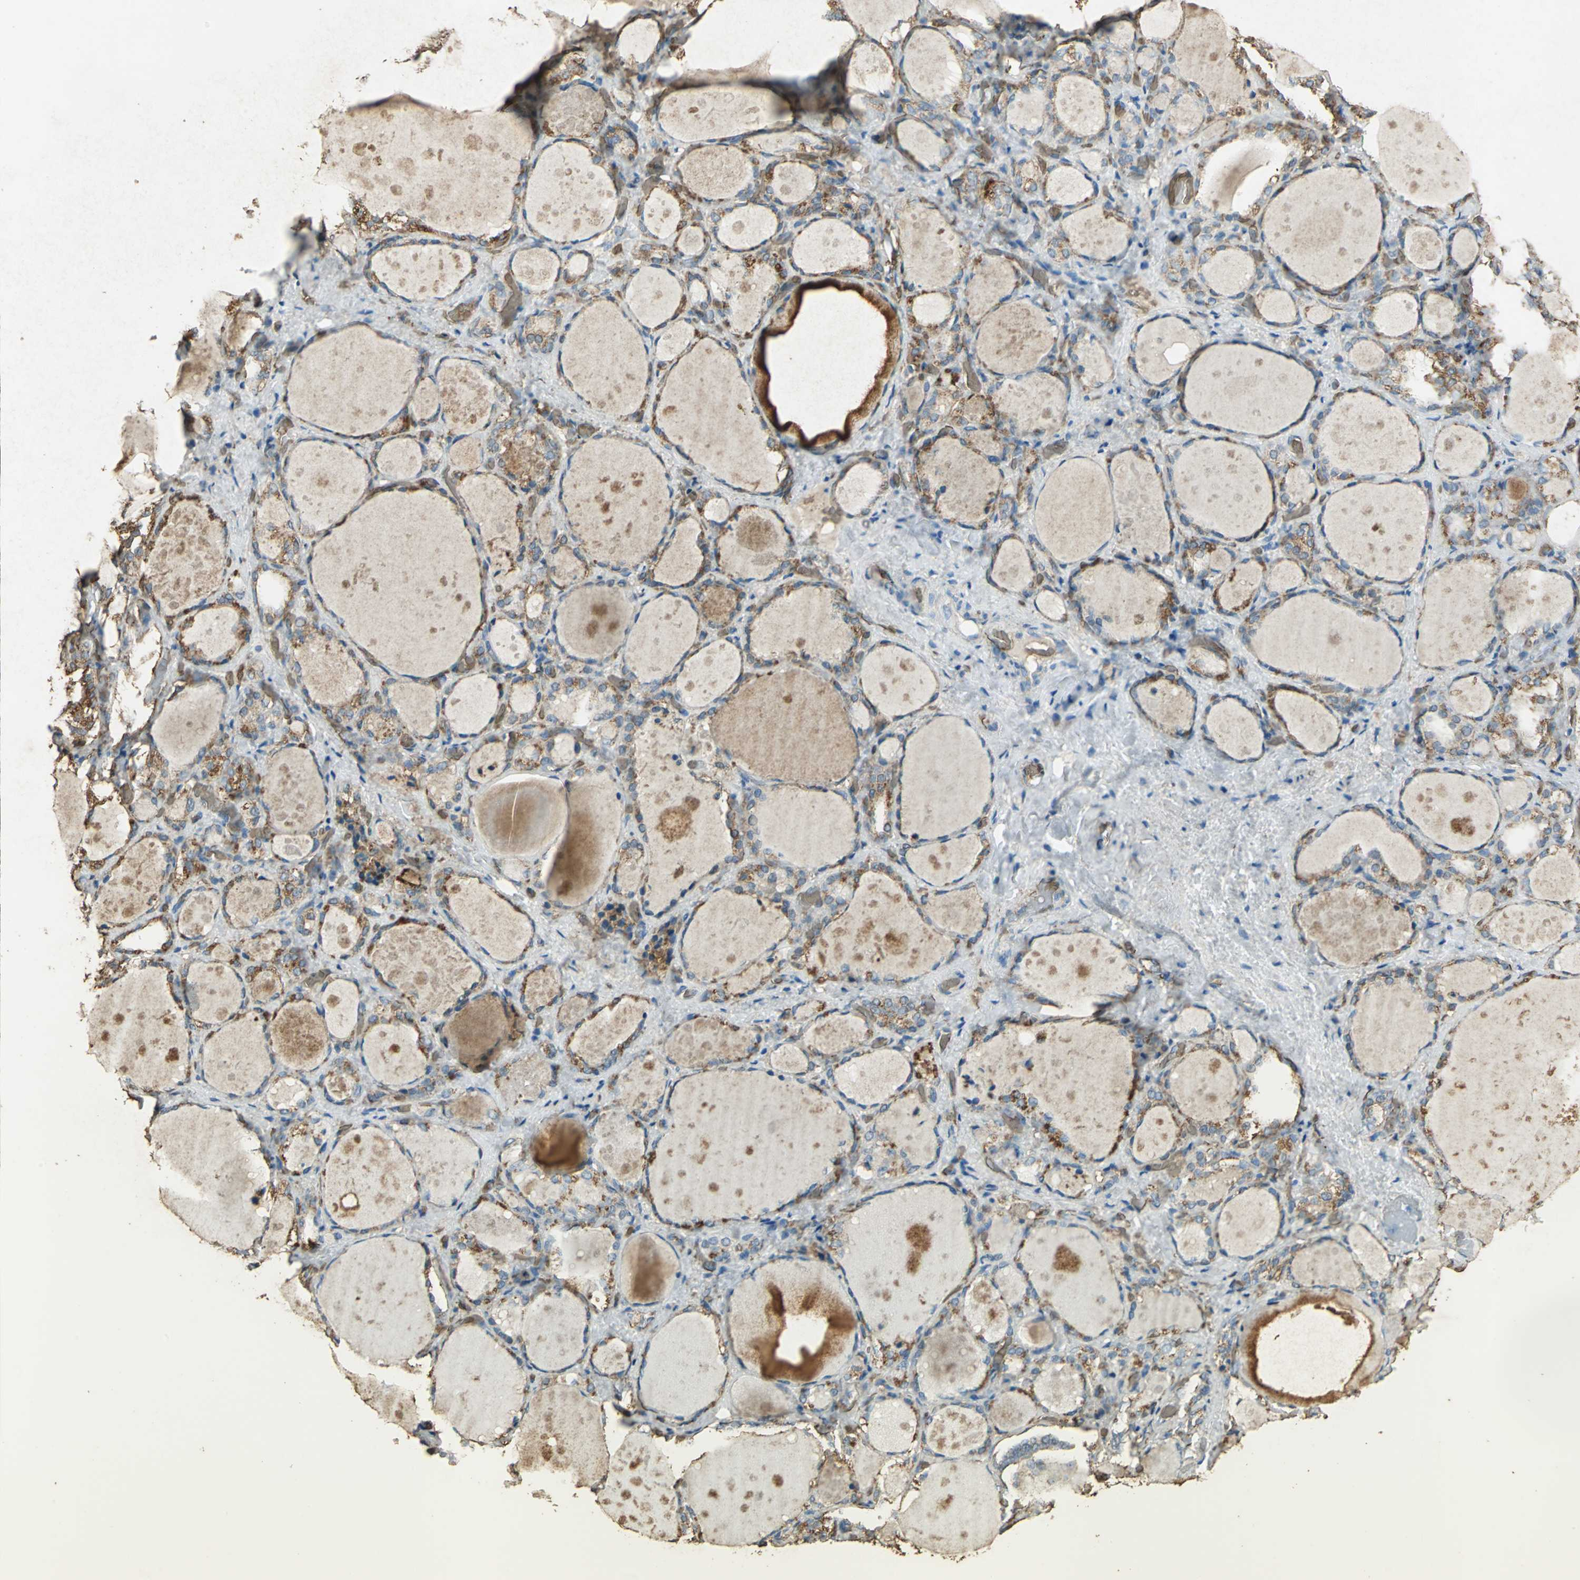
{"staining": {"intensity": "strong", "quantity": "25%-75%", "location": "cytoplasmic/membranous"}, "tissue": "thyroid gland", "cell_type": "Glandular cells", "image_type": "normal", "snomed": [{"axis": "morphology", "description": "Normal tissue, NOS"}, {"axis": "topography", "description": "Thyroid gland"}], "caption": "High-magnification brightfield microscopy of unremarkable thyroid gland stained with DAB (3,3'-diaminobenzidine) (brown) and counterstained with hematoxylin (blue). glandular cells exhibit strong cytoplasmic/membranous staining is identified in about25%-75% of cells. (Brightfield microscopy of DAB IHC at high magnification).", "gene": "TRAPPC2", "patient": {"sex": "female", "age": 75}}